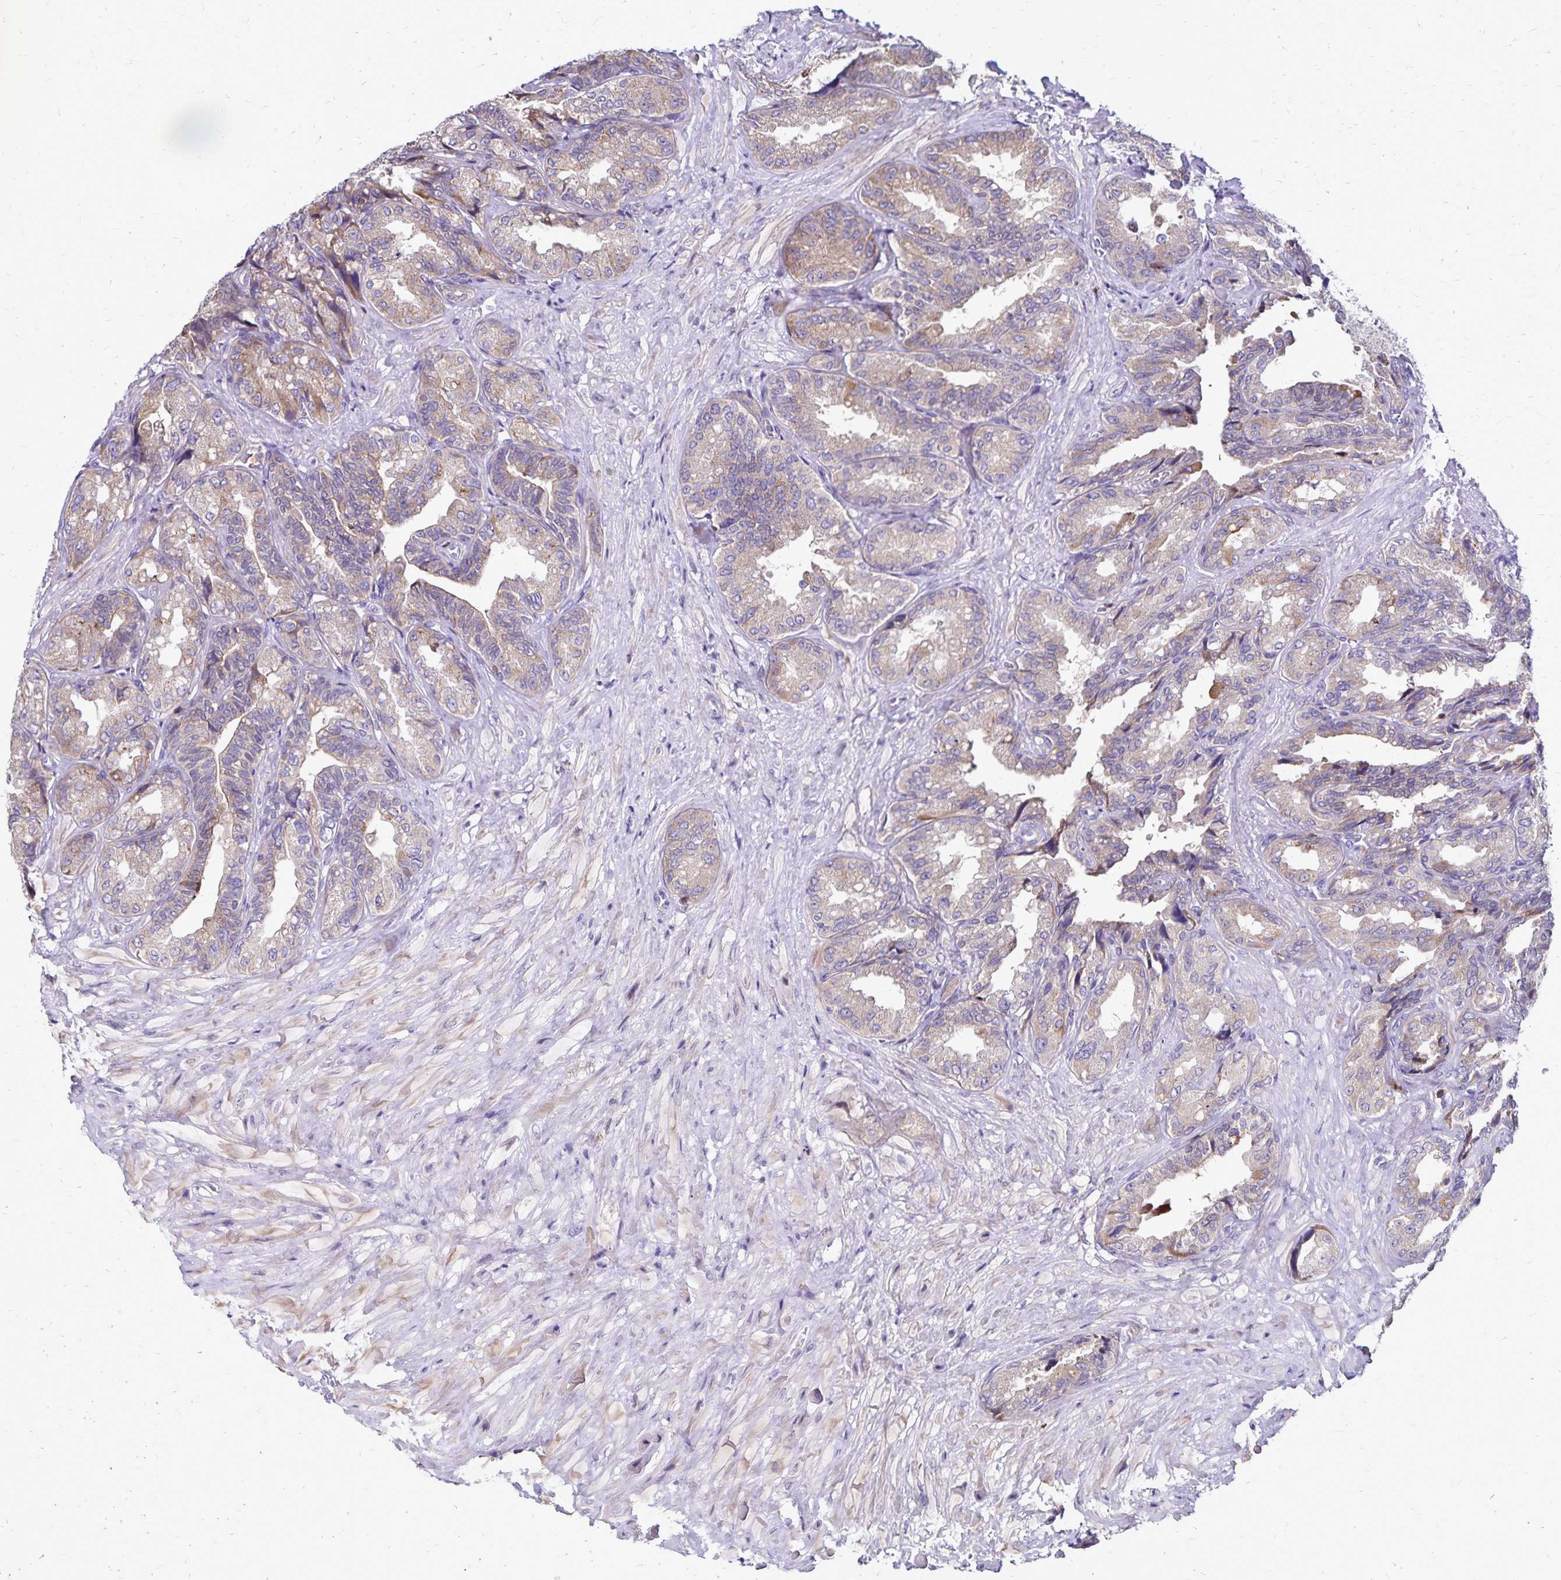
{"staining": {"intensity": "weak", "quantity": ">75%", "location": "cytoplasmic/membranous"}, "tissue": "seminal vesicle", "cell_type": "Glandular cells", "image_type": "normal", "snomed": [{"axis": "morphology", "description": "Normal tissue, NOS"}, {"axis": "topography", "description": "Seminal veicle"}], "caption": "IHC image of unremarkable seminal vesicle stained for a protein (brown), which shows low levels of weak cytoplasmic/membranous expression in about >75% of glandular cells.", "gene": "NAGPA", "patient": {"sex": "male", "age": 68}}